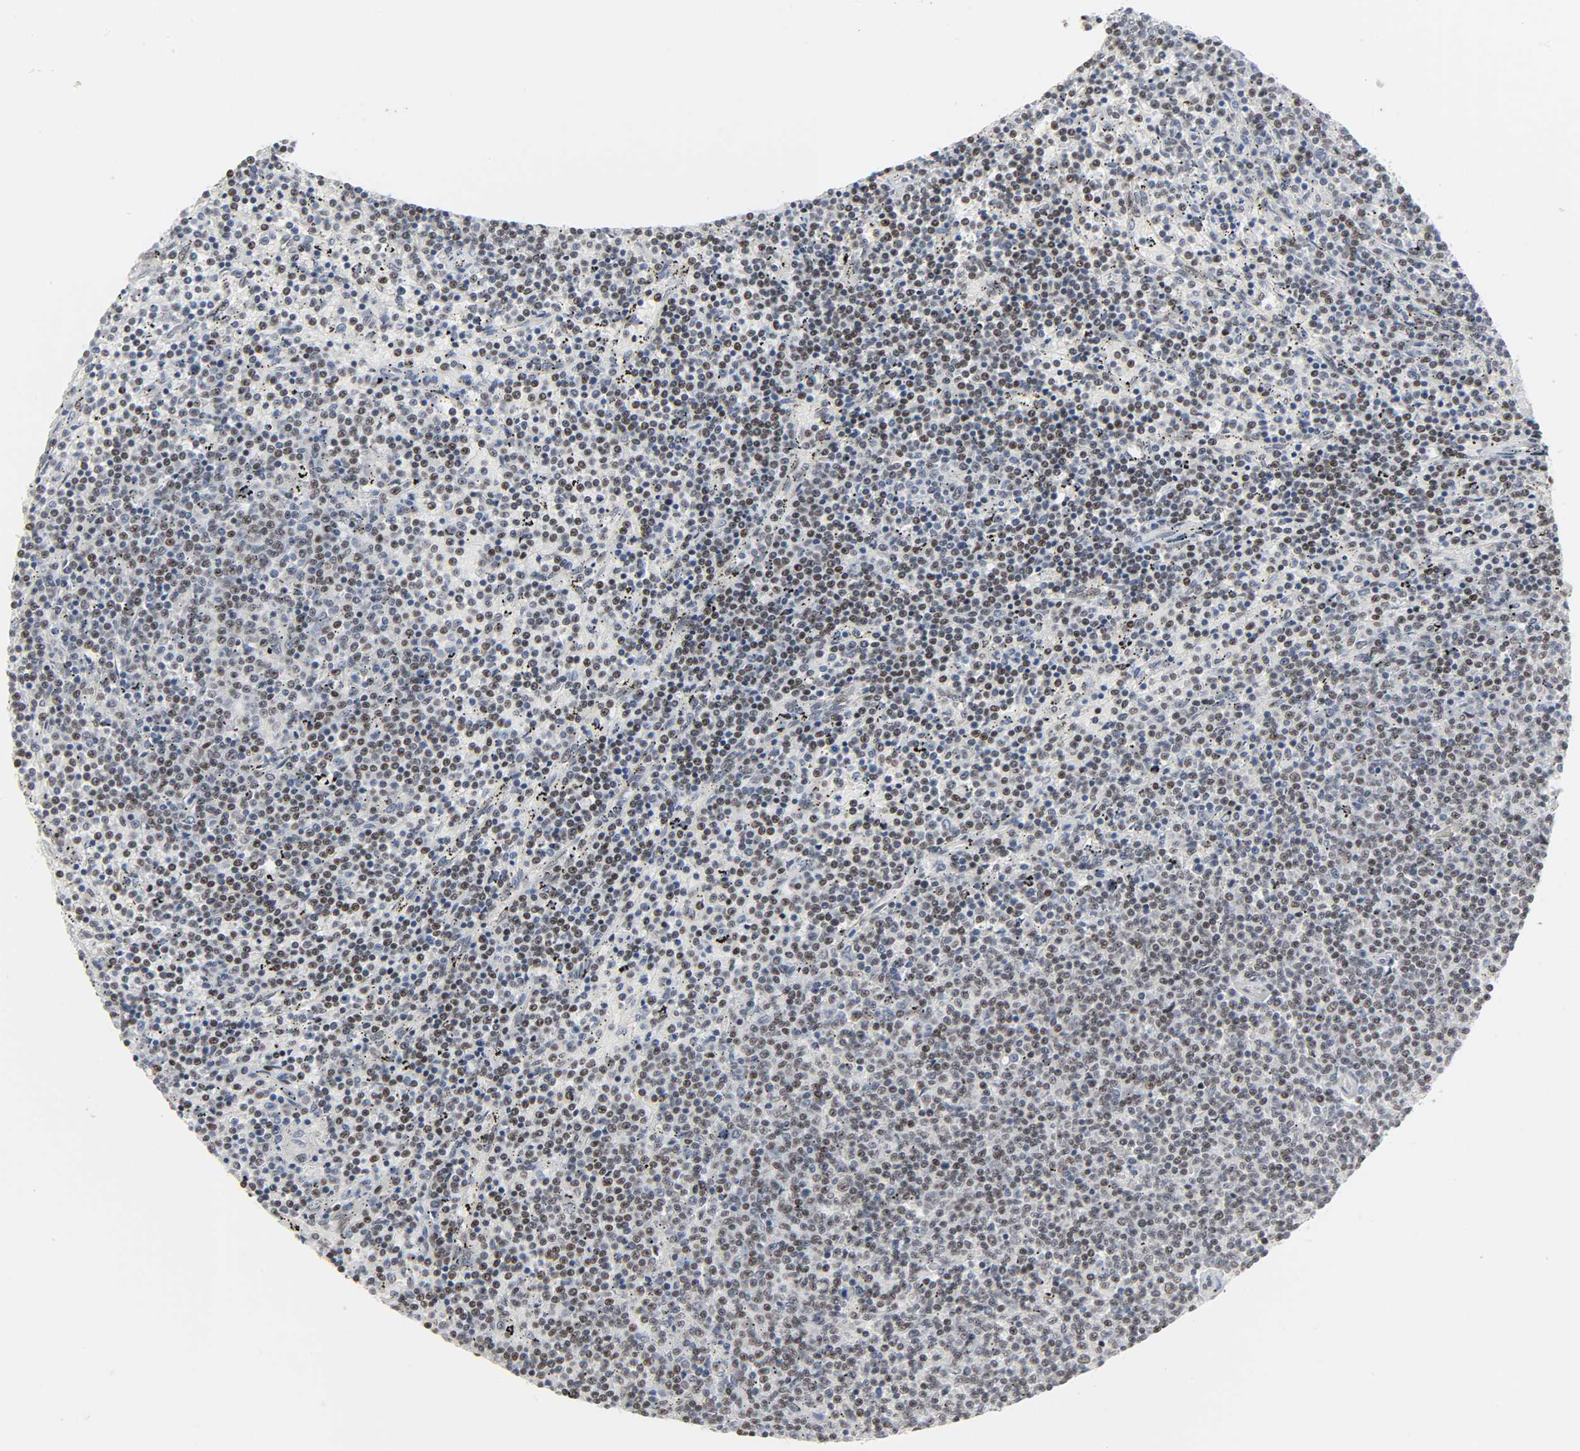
{"staining": {"intensity": "weak", "quantity": "<25%", "location": "nuclear"}, "tissue": "lymphoma", "cell_type": "Tumor cells", "image_type": "cancer", "snomed": [{"axis": "morphology", "description": "Malignant lymphoma, non-Hodgkin's type, Low grade"}, {"axis": "topography", "description": "Spleen"}], "caption": "DAB (3,3'-diaminobenzidine) immunohistochemical staining of human low-grade malignant lymphoma, non-Hodgkin's type displays no significant positivity in tumor cells. (Stains: DAB immunohistochemistry with hematoxylin counter stain, Microscopy: brightfield microscopy at high magnification).", "gene": "MUC1", "patient": {"sex": "female", "age": 50}}